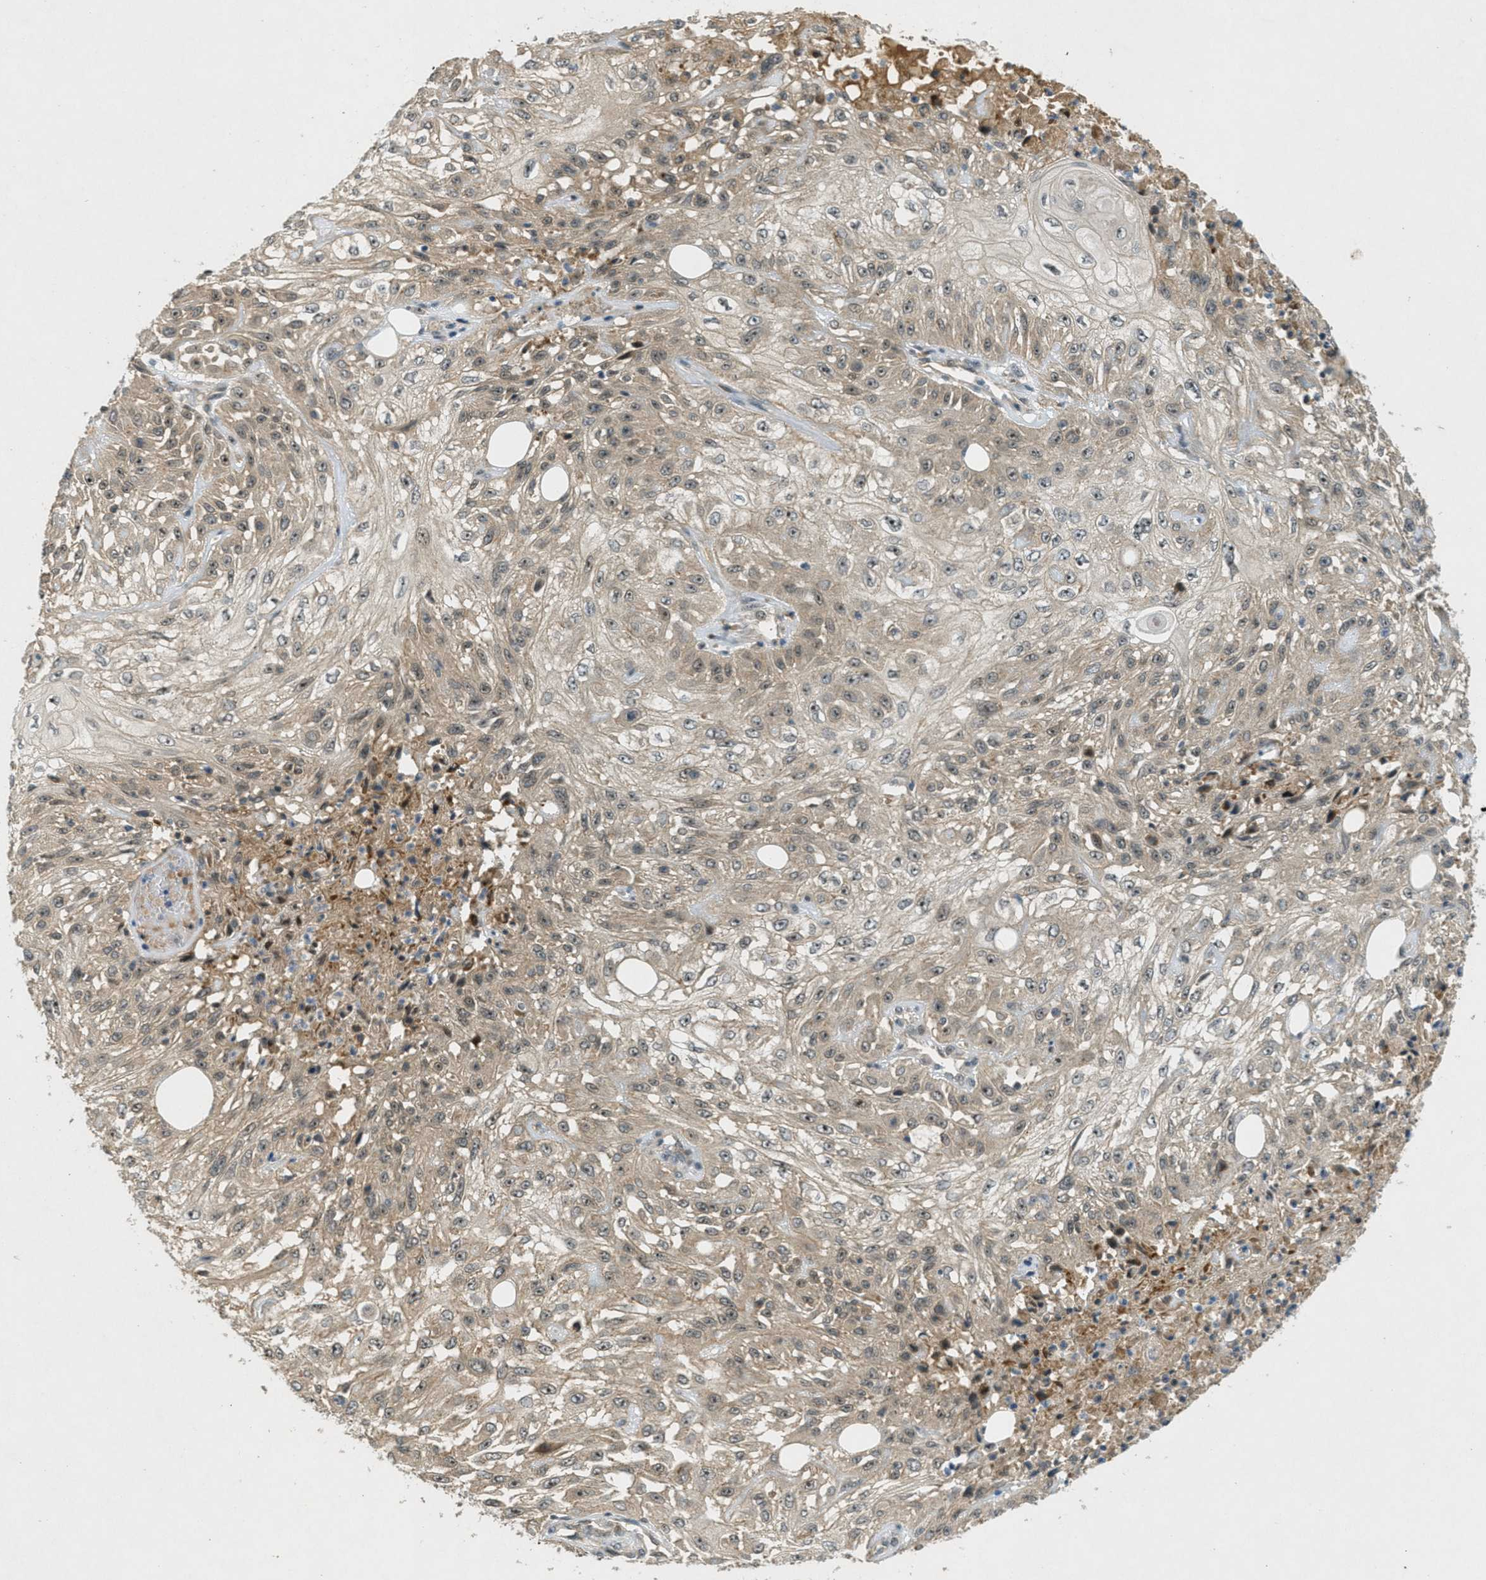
{"staining": {"intensity": "weak", "quantity": ">75%", "location": "cytoplasmic/membranous"}, "tissue": "skin cancer", "cell_type": "Tumor cells", "image_type": "cancer", "snomed": [{"axis": "morphology", "description": "Squamous cell carcinoma, NOS"}, {"axis": "morphology", "description": "Squamous cell carcinoma, metastatic, NOS"}, {"axis": "topography", "description": "Skin"}, {"axis": "topography", "description": "Lymph node"}], "caption": "Immunohistochemistry (IHC) (DAB (3,3'-diaminobenzidine)) staining of skin cancer exhibits weak cytoplasmic/membranous protein positivity in about >75% of tumor cells. Using DAB (brown) and hematoxylin (blue) stains, captured at high magnification using brightfield microscopy.", "gene": "STK11", "patient": {"sex": "male", "age": 75}}